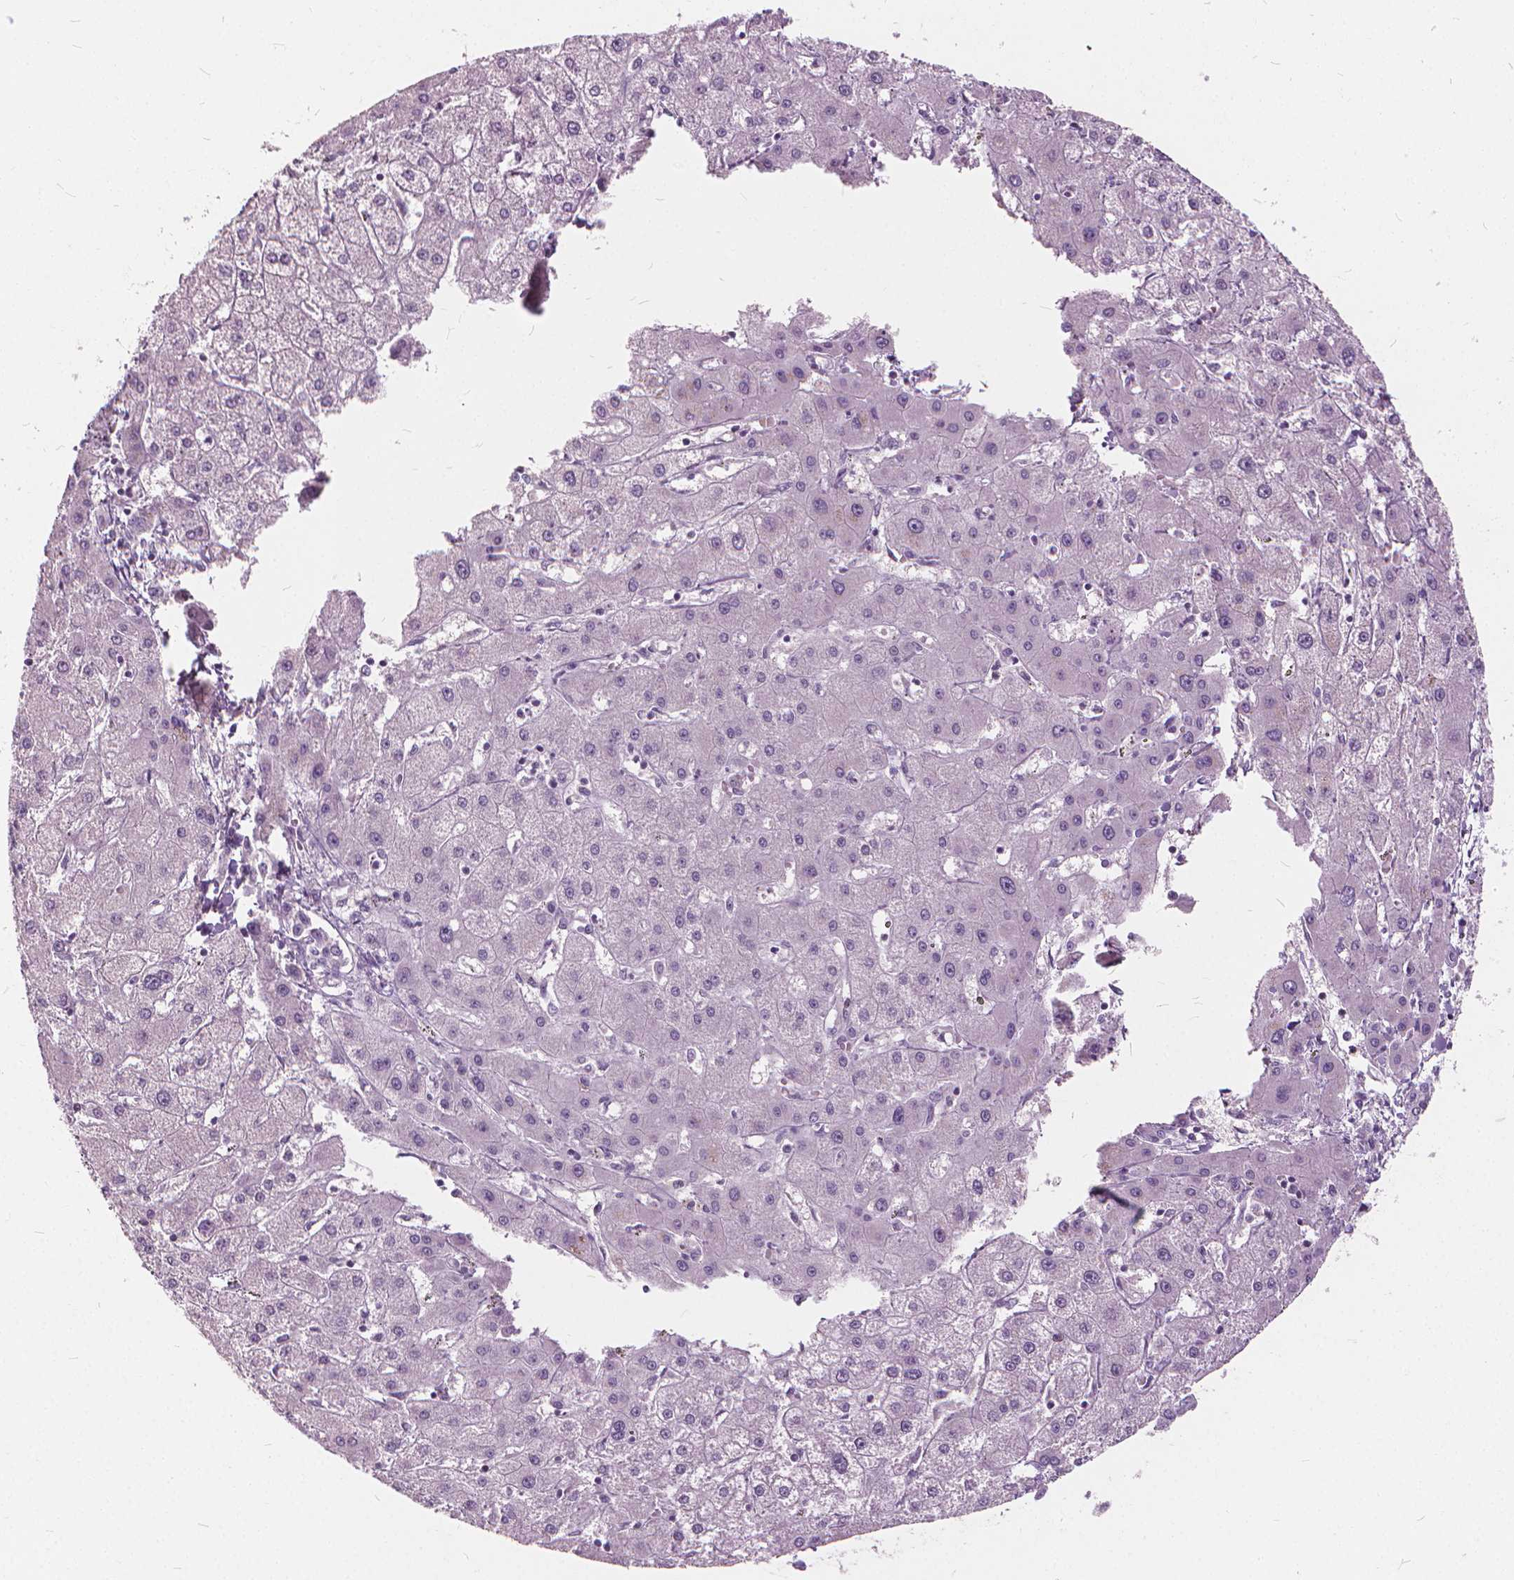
{"staining": {"intensity": "negative", "quantity": "none", "location": "none"}, "tissue": "liver cancer", "cell_type": "Tumor cells", "image_type": "cancer", "snomed": [{"axis": "morphology", "description": "Cholangiocarcinoma"}, {"axis": "topography", "description": "Liver"}], "caption": "Protein analysis of liver cholangiocarcinoma reveals no significant positivity in tumor cells.", "gene": "STAT5B", "patient": {"sex": "female", "age": 60}}